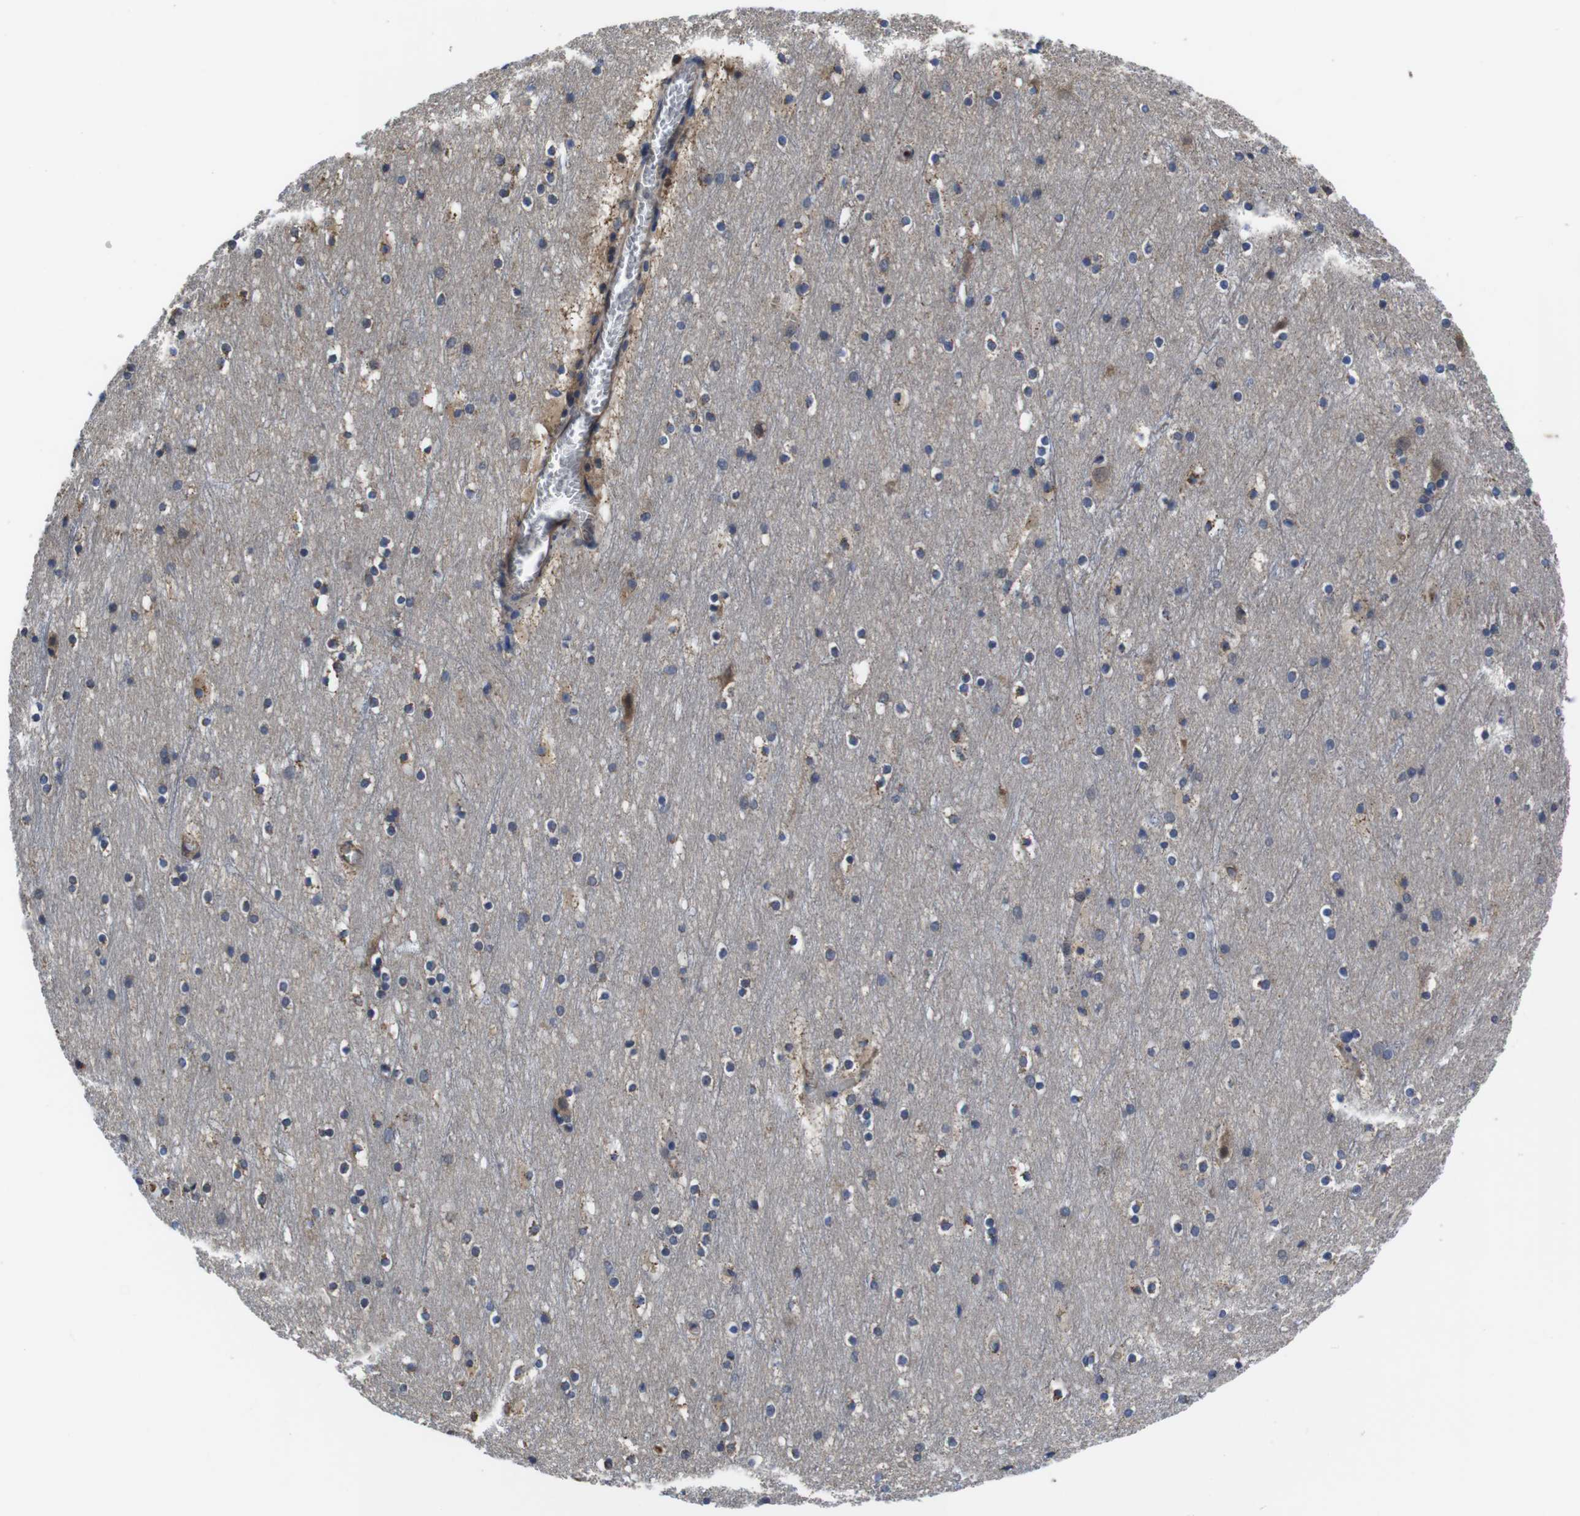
{"staining": {"intensity": "moderate", "quantity": "<25%", "location": "cytoplasmic/membranous"}, "tissue": "cerebral cortex", "cell_type": "Endothelial cells", "image_type": "normal", "snomed": [{"axis": "morphology", "description": "Normal tissue, NOS"}, {"axis": "topography", "description": "Cerebral cortex"}], "caption": "Immunohistochemistry micrograph of unremarkable cerebral cortex: human cerebral cortex stained using IHC demonstrates low levels of moderate protein expression localized specifically in the cytoplasmic/membranous of endothelial cells, appearing as a cytoplasmic/membranous brown color.", "gene": "CXCL11", "patient": {"sex": "male", "age": 45}}